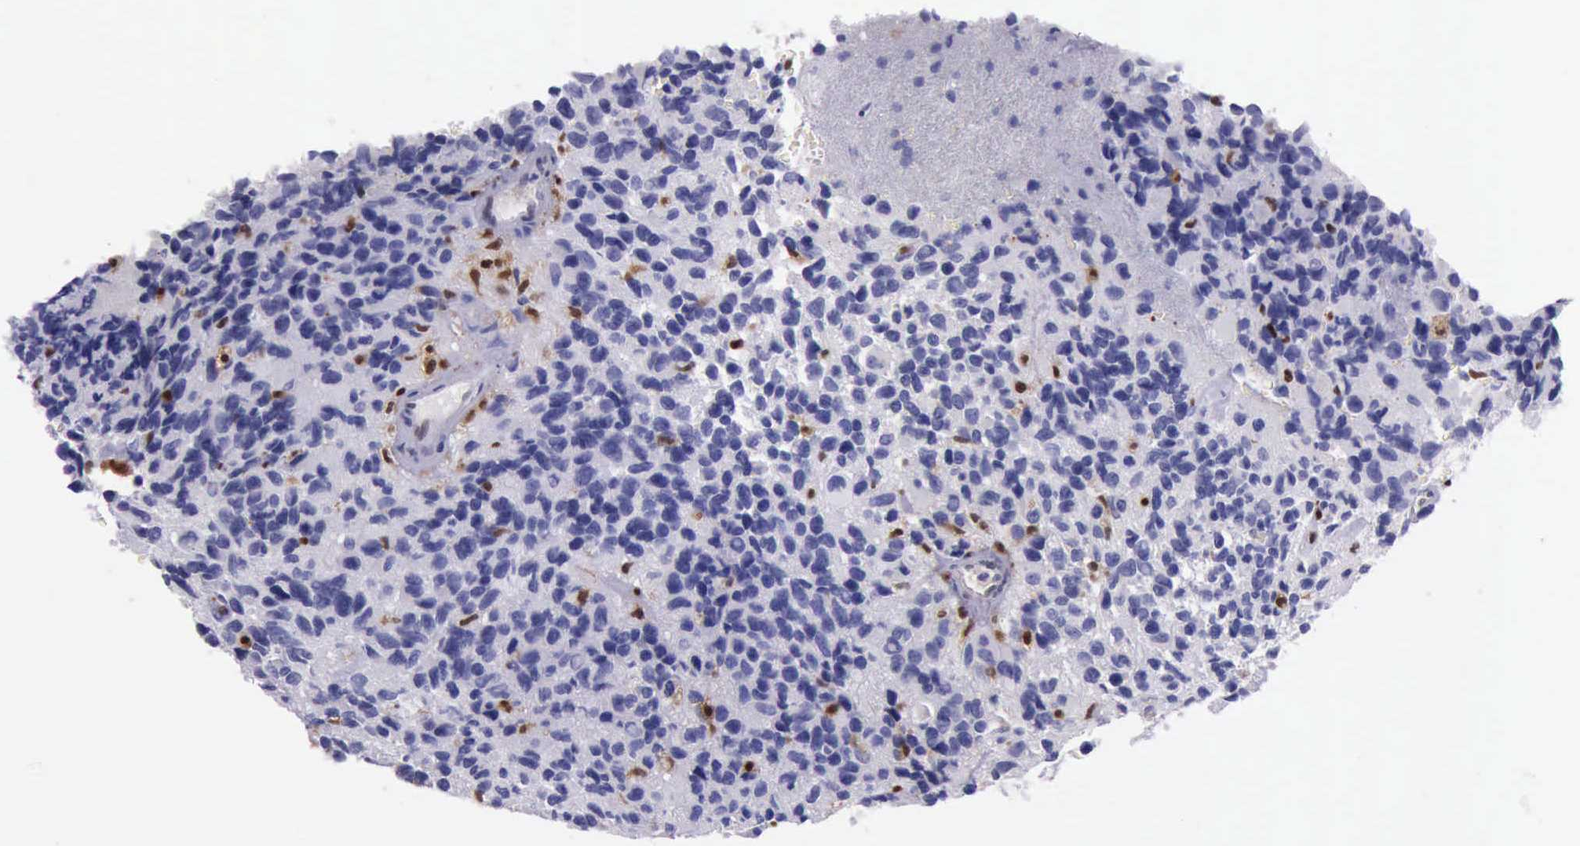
{"staining": {"intensity": "moderate", "quantity": "<25%", "location": "cytoplasmic/membranous,nuclear"}, "tissue": "glioma", "cell_type": "Tumor cells", "image_type": "cancer", "snomed": [{"axis": "morphology", "description": "Glioma, malignant, High grade"}, {"axis": "topography", "description": "Brain"}], "caption": "Immunohistochemistry (IHC) of malignant glioma (high-grade) shows low levels of moderate cytoplasmic/membranous and nuclear staining in approximately <25% of tumor cells. (DAB (3,3'-diaminobenzidine) = brown stain, brightfield microscopy at high magnification).", "gene": "TYMP", "patient": {"sex": "male", "age": 77}}